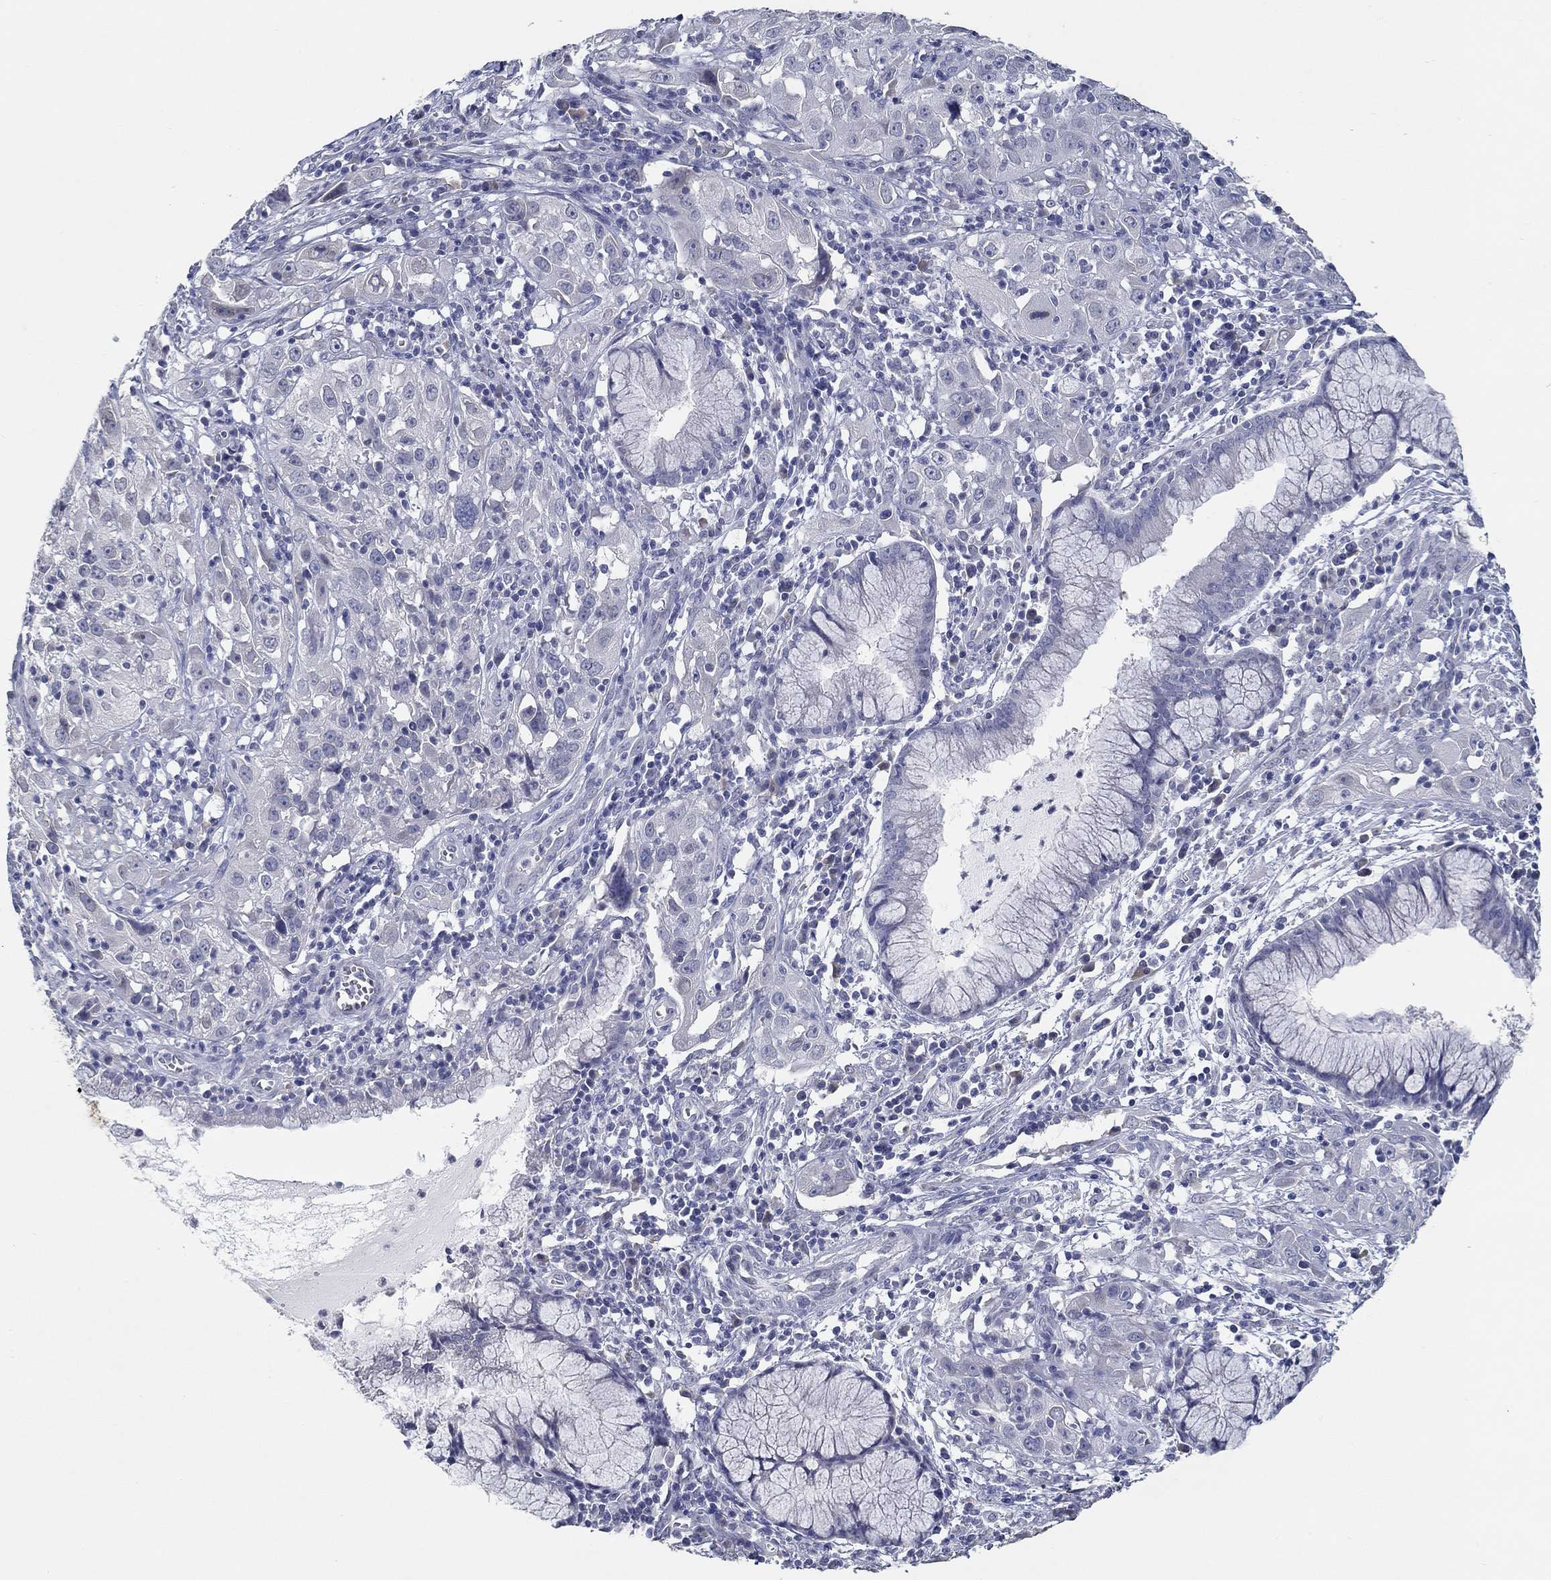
{"staining": {"intensity": "negative", "quantity": "none", "location": "none"}, "tissue": "cervical cancer", "cell_type": "Tumor cells", "image_type": "cancer", "snomed": [{"axis": "morphology", "description": "Squamous cell carcinoma, NOS"}, {"axis": "topography", "description": "Cervix"}], "caption": "Tumor cells are negative for protein expression in human cervical cancer.", "gene": "NUP155", "patient": {"sex": "female", "age": 32}}